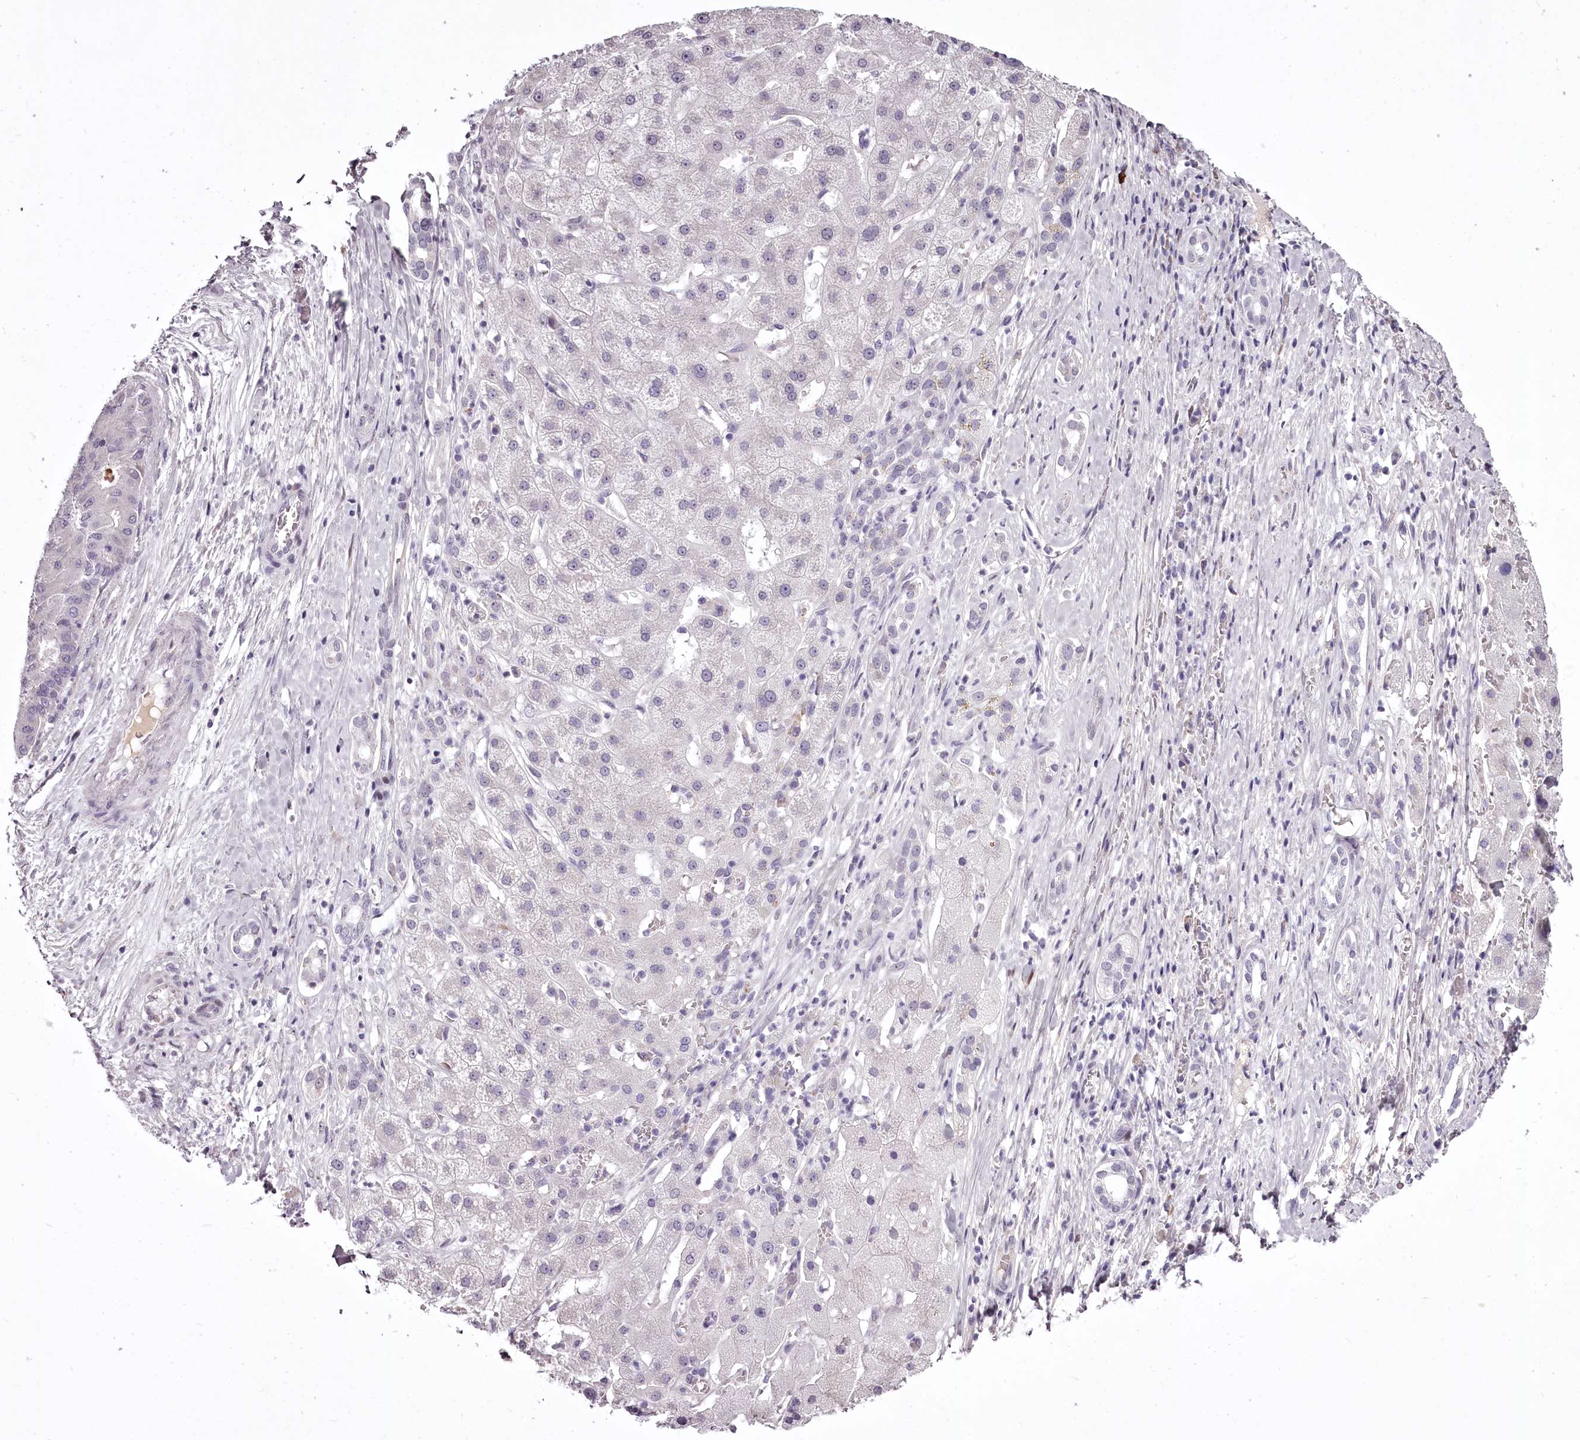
{"staining": {"intensity": "negative", "quantity": "none", "location": "none"}, "tissue": "liver cancer", "cell_type": "Tumor cells", "image_type": "cancer", "snomed": [{"axis": "morphology", "description": "Carcinoma, Hepatocellular, NOS"}, {"axis": "topography", "description": "Liver"}], "caption": "An IHC photomicrograph of liver hepatocellular carcinoma is shown. There is no staining in tumor cells of liver hepatocellular carcinoma.", "gene": "C1orf56", "patient": {"sex": "male", "age": 65}}